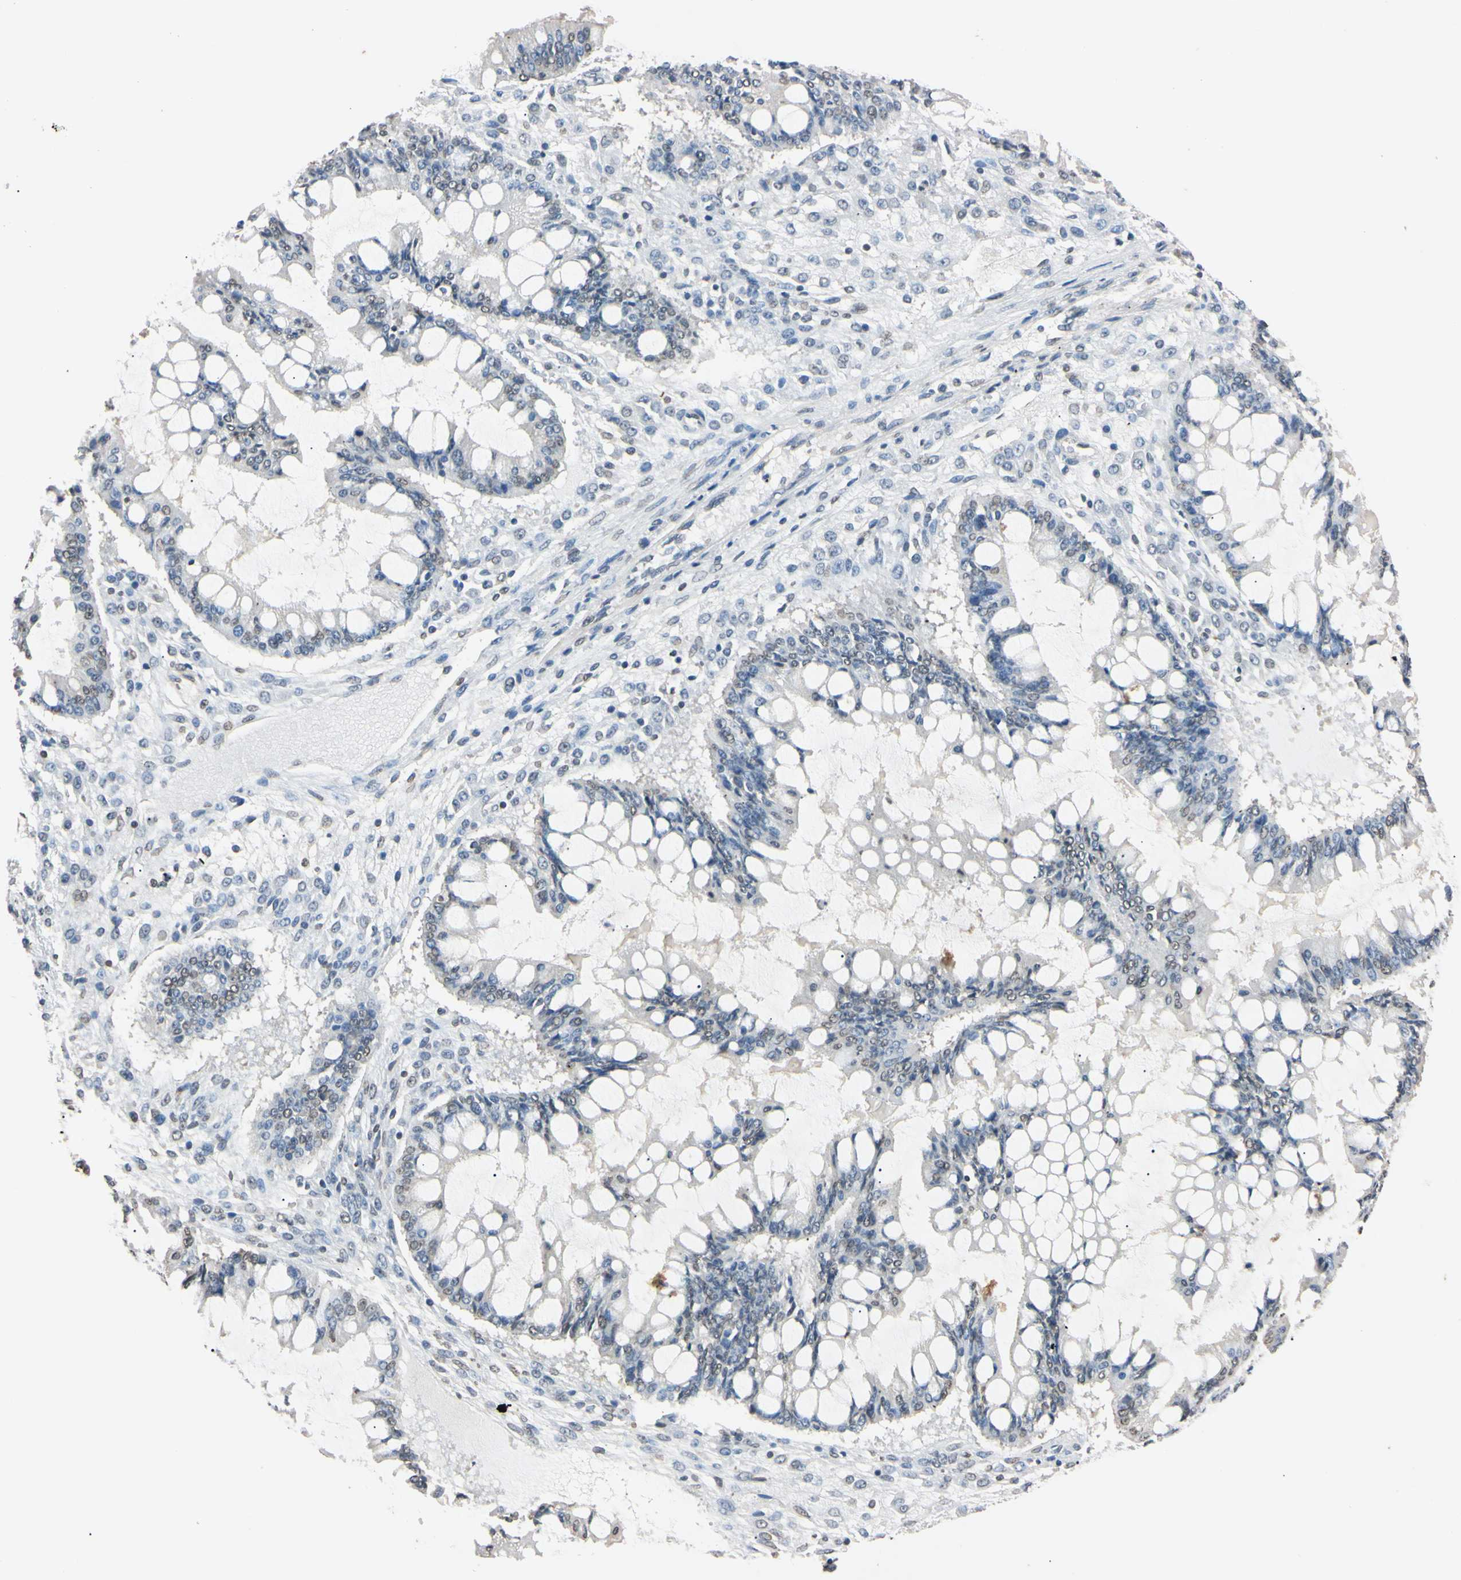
{"staining": {"intensity": "weak", "quantity": "<25%", "location": "nuclear"}, "tissue": "ovarian cancer", "cell_type": "Tumor cells", "image_type": "cancer", "snomed": [{"axis": "morphology", "description": "Cystadenocarcinoma, mucinous, NOS"}, {"axis": "topography", "description": "Ovary"}], "caption": "A histopathology image of human ovarian mucinous cystadenocarcinoma is negative for staining in tumor cells.", "gene": "CDC45", "patient": {"sex": "female", "age": 73}}